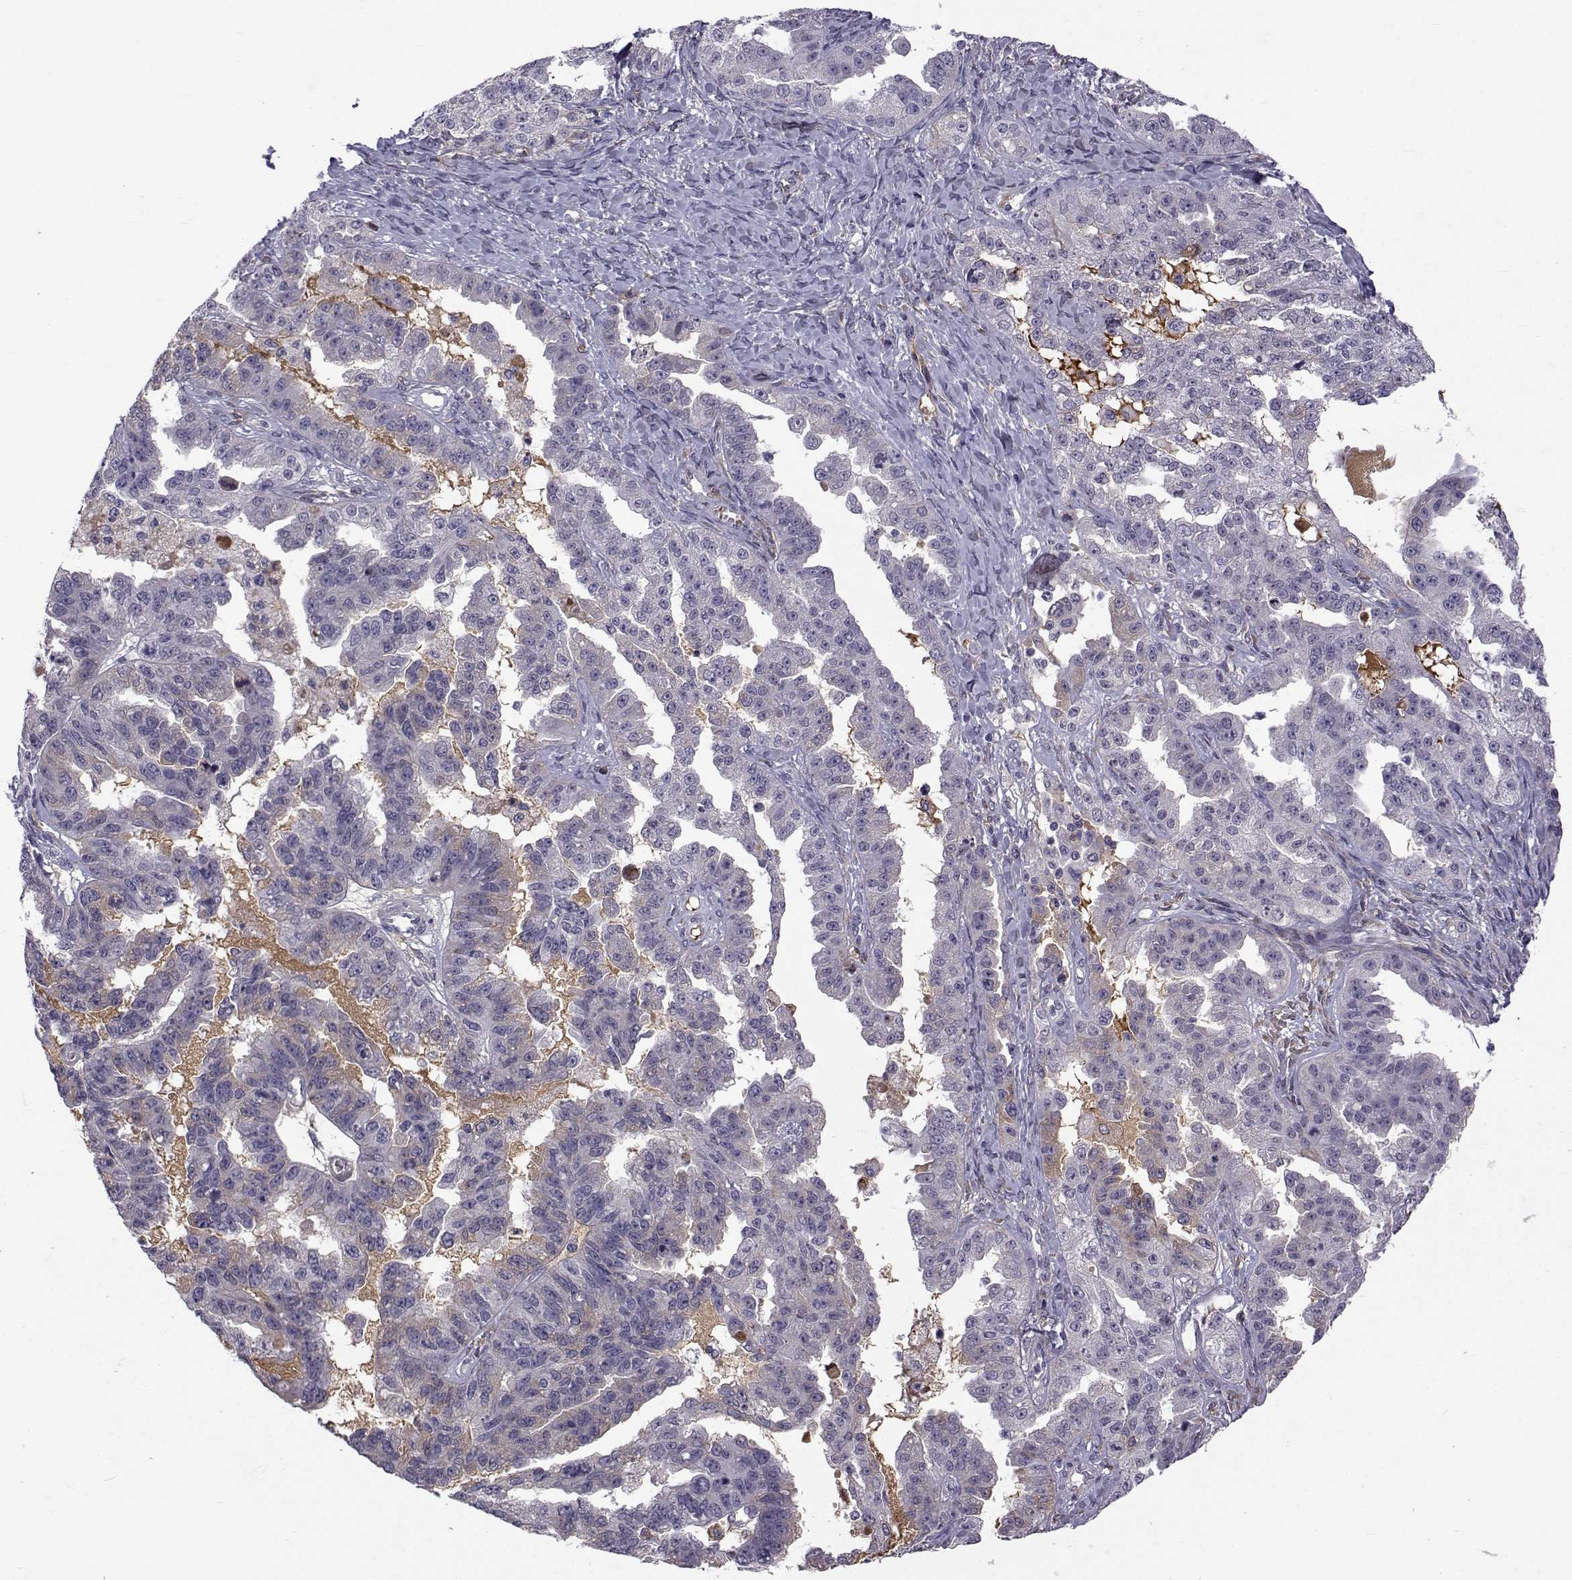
{"staining": {"intensity": "negative", "quantity": "none", "location": "none"}, "tissue": "ovarian cancer", "cell_type": "Tumor cells", "image_type": "cancer", "snomed": [{"axis": "morphology", "description": "Cystadenocarcinoma, serous, NOS"}, {"axis": "topography", "description": "Ovary"}], "caption": "Human ovarian cancer (serous cystadenocarcinoma) stained for a protein using immunohistochemistry (IHC) displays no staining in tumor cells.", "gene": "TNFRSF11B", "patient": {"sex": "female", "age": 58}}